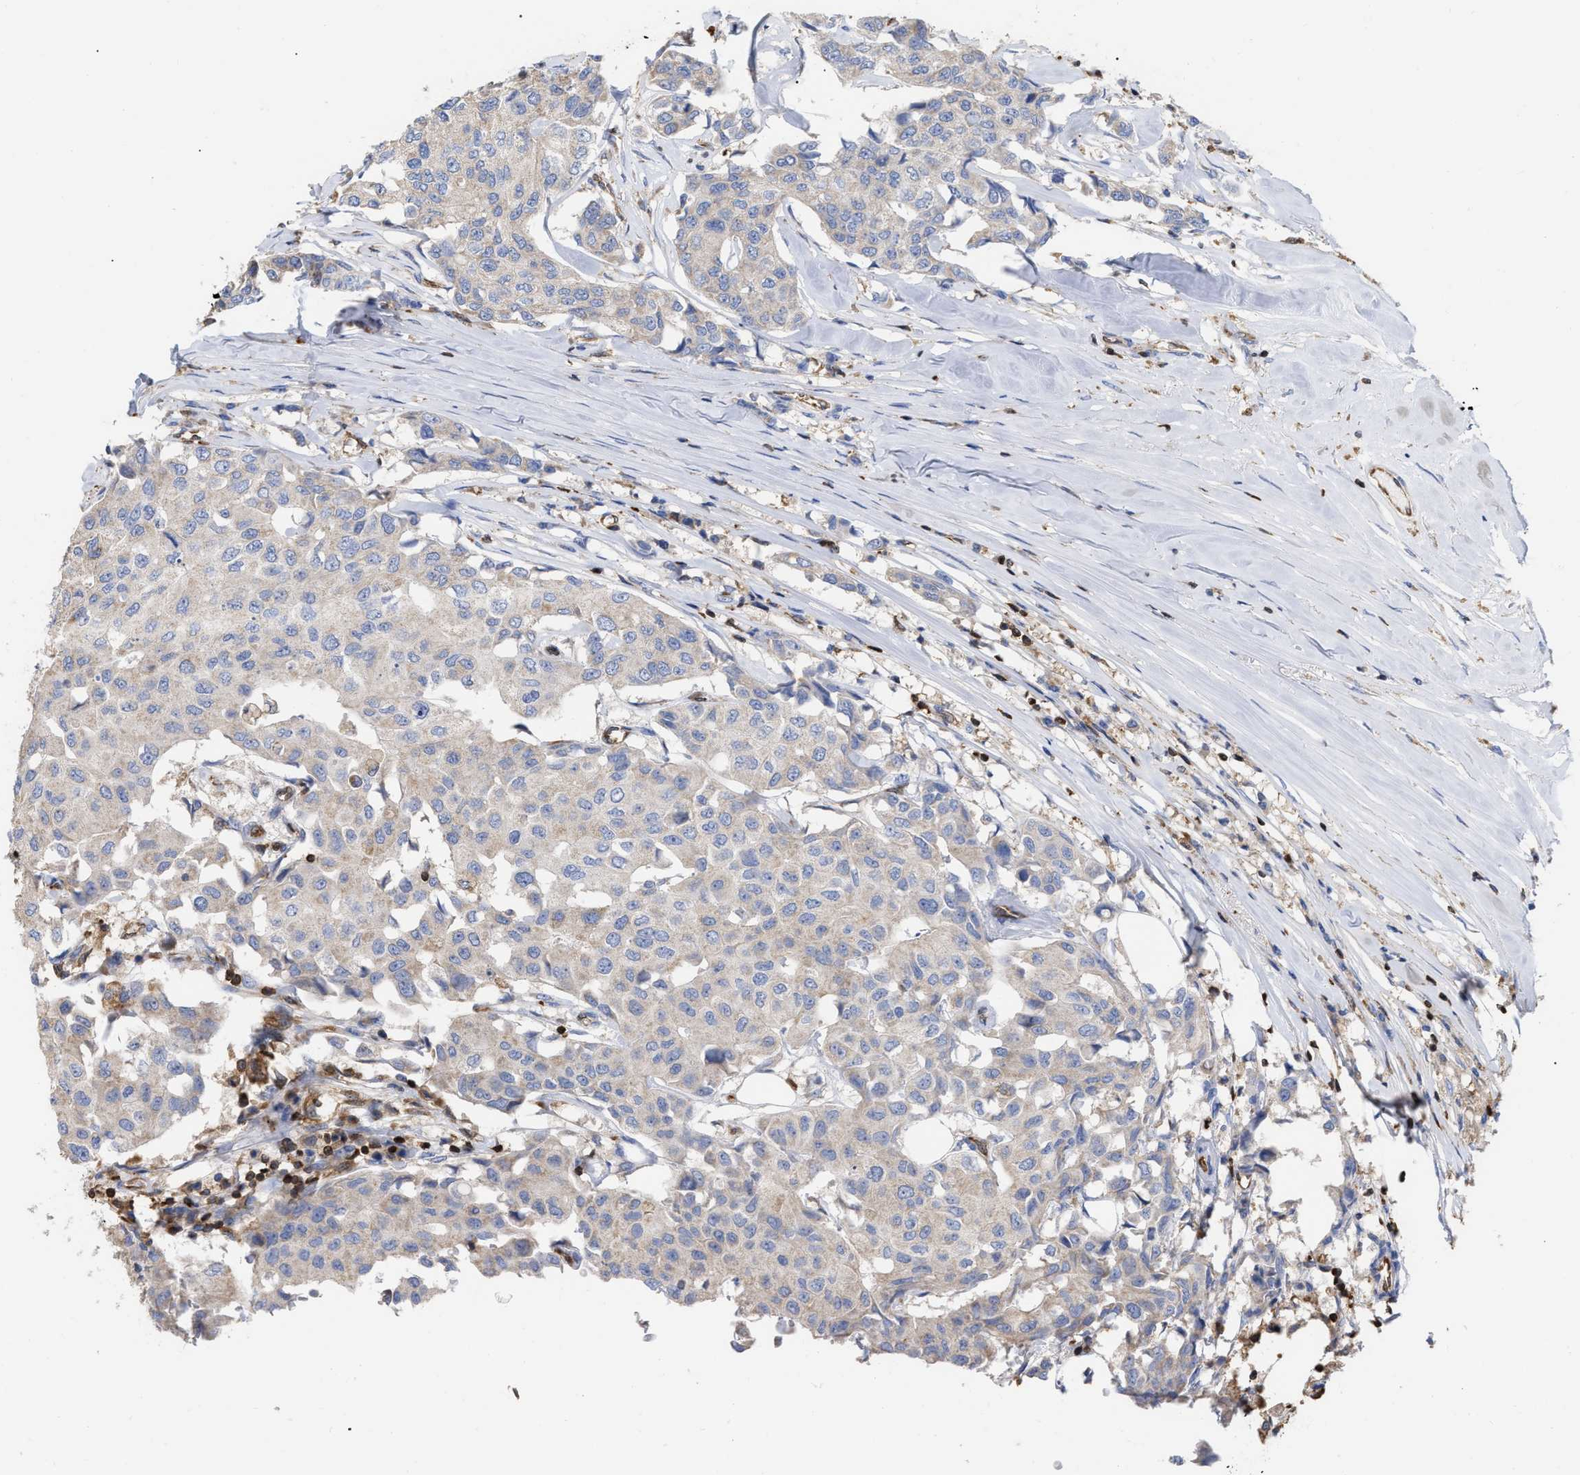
{"staining": {"intensity": "negative", "quantity": "none", "location": "none"}, "tissue": "breast cancer", "cell_type": "Tumor cells", "image_type": "cancer", "snomed": [{"axis": "morphology", "description": "Duct carcinoma"}, {"axis": "topography", "description": "Breast"}], "caption": "High magnification brightfield microscopy of intraductal carcinoma (breast) stained with DAB (3,3'-diaminobenzidine) (brown) and counterstained with hematoxylin (blue): tumor cells show no significant expression.", "gene": "GIMAP4", "patient": {"sex": "female", "age": 80}}